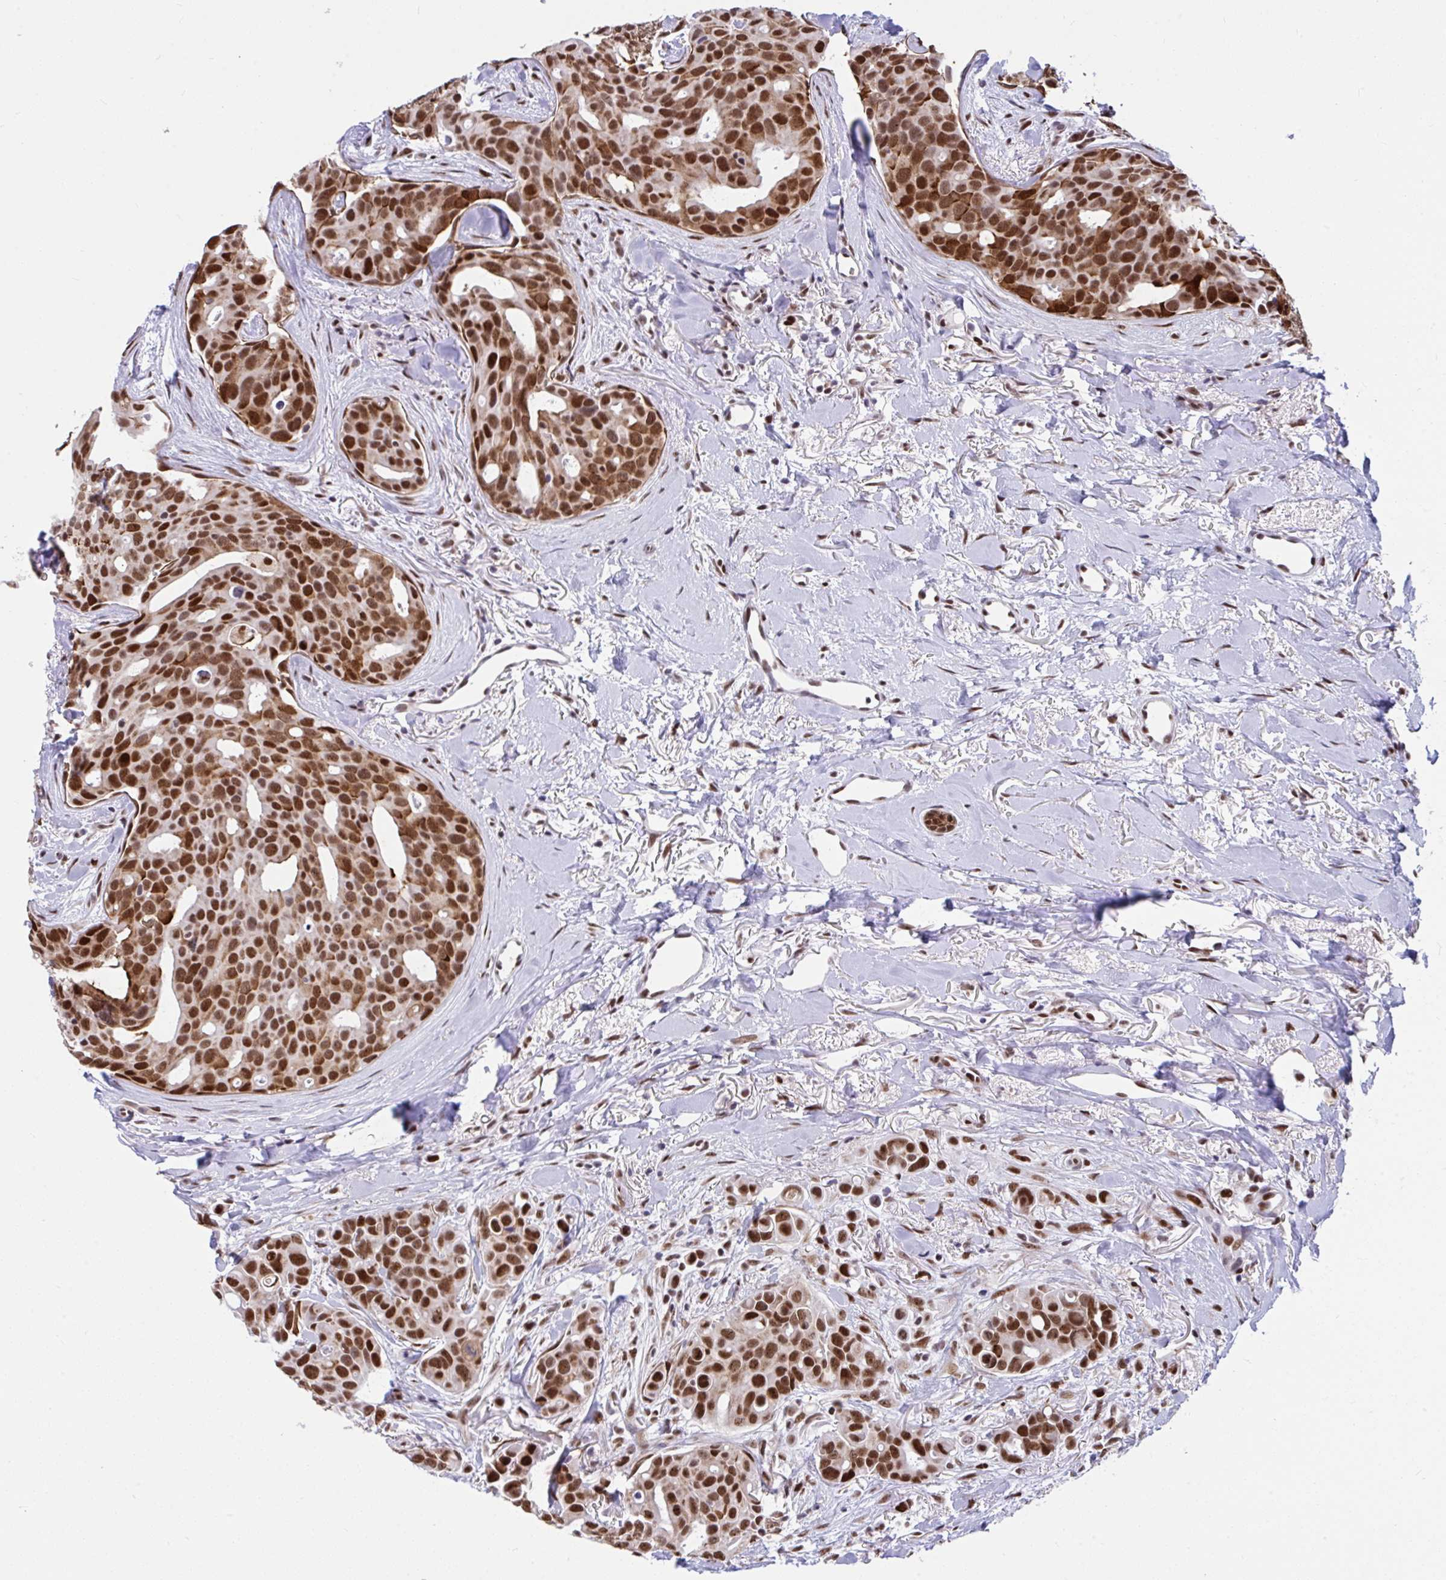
{"staining": {"intensity": "strong", "quantity": ">75%", "location": "nuclear"}, "tissue": "breast cancer", "cell_type": "Tumor cells", "image_type": "cancer", "snomed": [{"axis": "morphology", "description": "Duct carcinoma"}, {"axis": "topography", "description": "Breast"}], "caption": "Immunohistochemistry photomicrograph of human invasive ductal carcinoma (breast) stained for a protein (brown), which shows high levels of strong nuclear staining in approximately >75% of tumor cells.", "gene": "SLC35C2", "patient": {"sex": "female", "age": 54}}